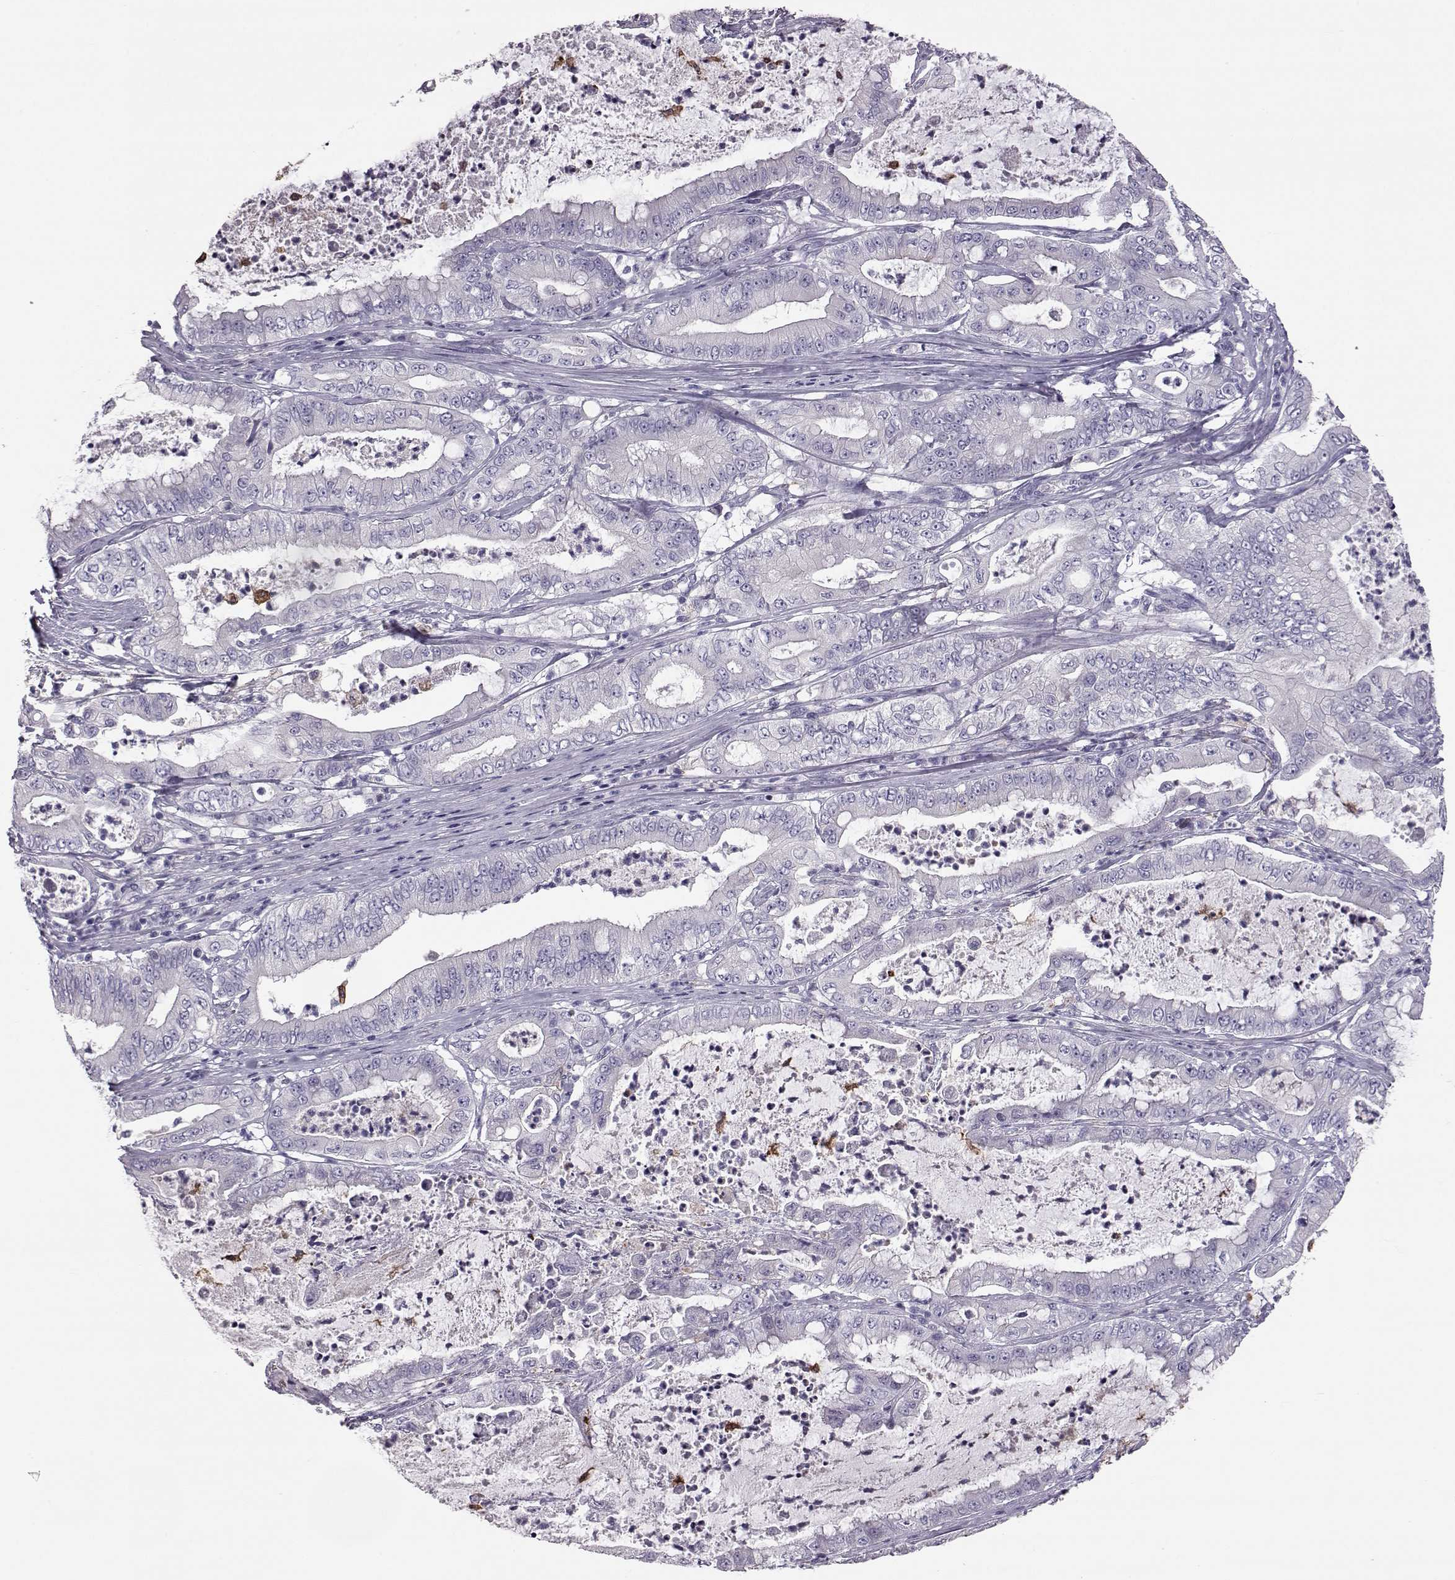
{"staining": {"intensity": "negative", "quantity": "none", "location": "none"}, "tissue": "pancreatic cancer", "cell_type": "Tumor cells", "image_type": "cancer", "snomed": [{"axis": "morphology", "description": "Adenocarcinoma, NOS"}, {"axis": "topography", "description": "Pancreas"}], "caption": "IHC image of neoplastic tissue: human pancreatic cancer stained with DAB (3,3'-diaminobenzidine) exhibits no significant protein staining in tumor cells. (DAB immunohistochemistry with hematoxylin counter stain).", "gene": "ADGRG5", "patient": {"sex": "male", "age": 71}}